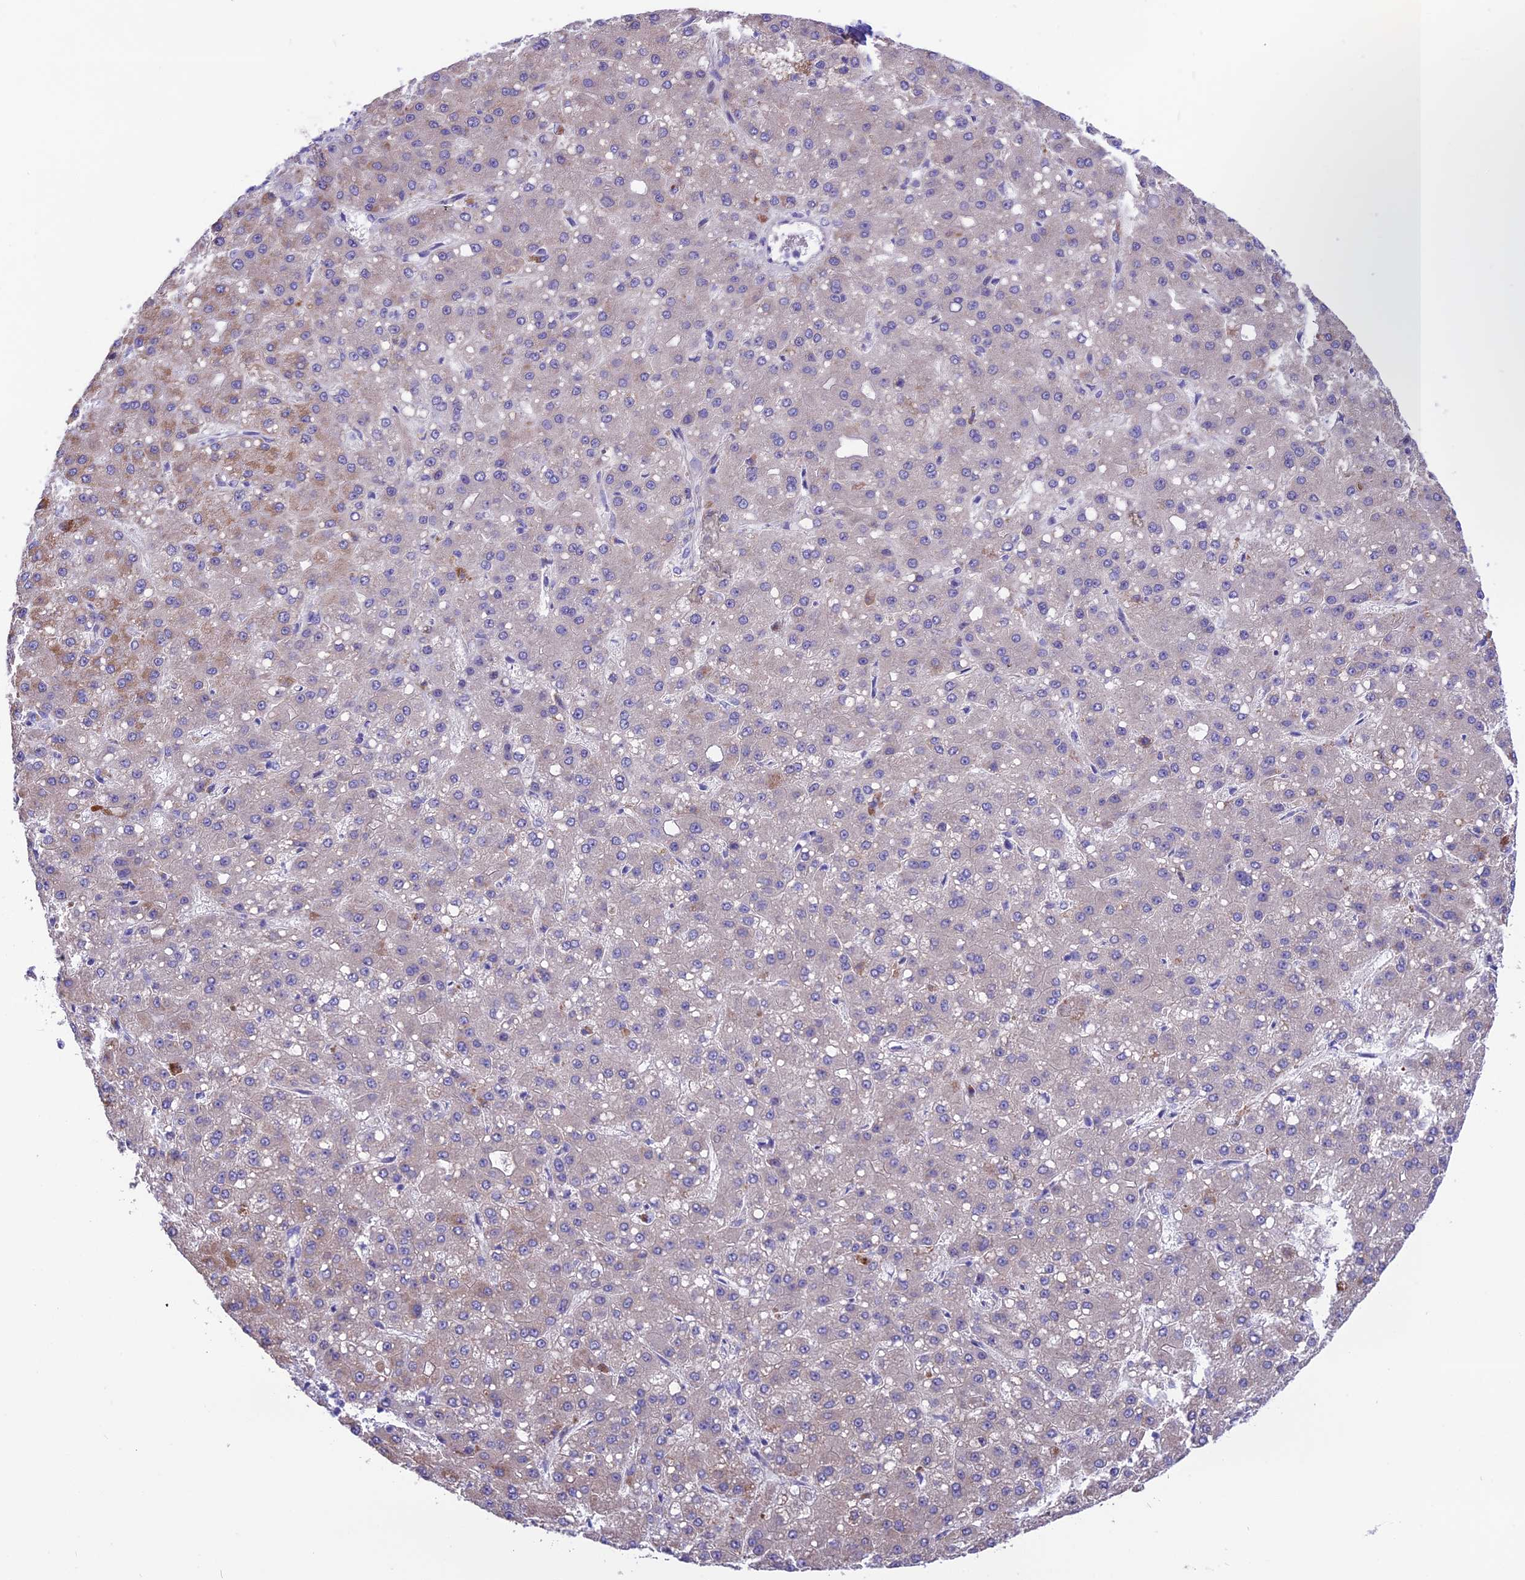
{"staining": {"intensity": "negative", "quantity": "none", "location": "none"}, "tissue": "liver cancer", "cell_type": "Tumor cells", "image_type": "cancer", "snomed": [{"axis": "morphology", "description": "Carcinoma, Hepatocellular, NOS"}, {"axis": "topography", "description": "Liver"}], "caption": "There is no significant positivity in tumor cells of hepatocellular carcinoma (liver). (Immunohistochemistry (ihc), brightfield microscopy, high magnification).", "gene": "TMEM138", "patient": {"sex": "male", "age": 67}}